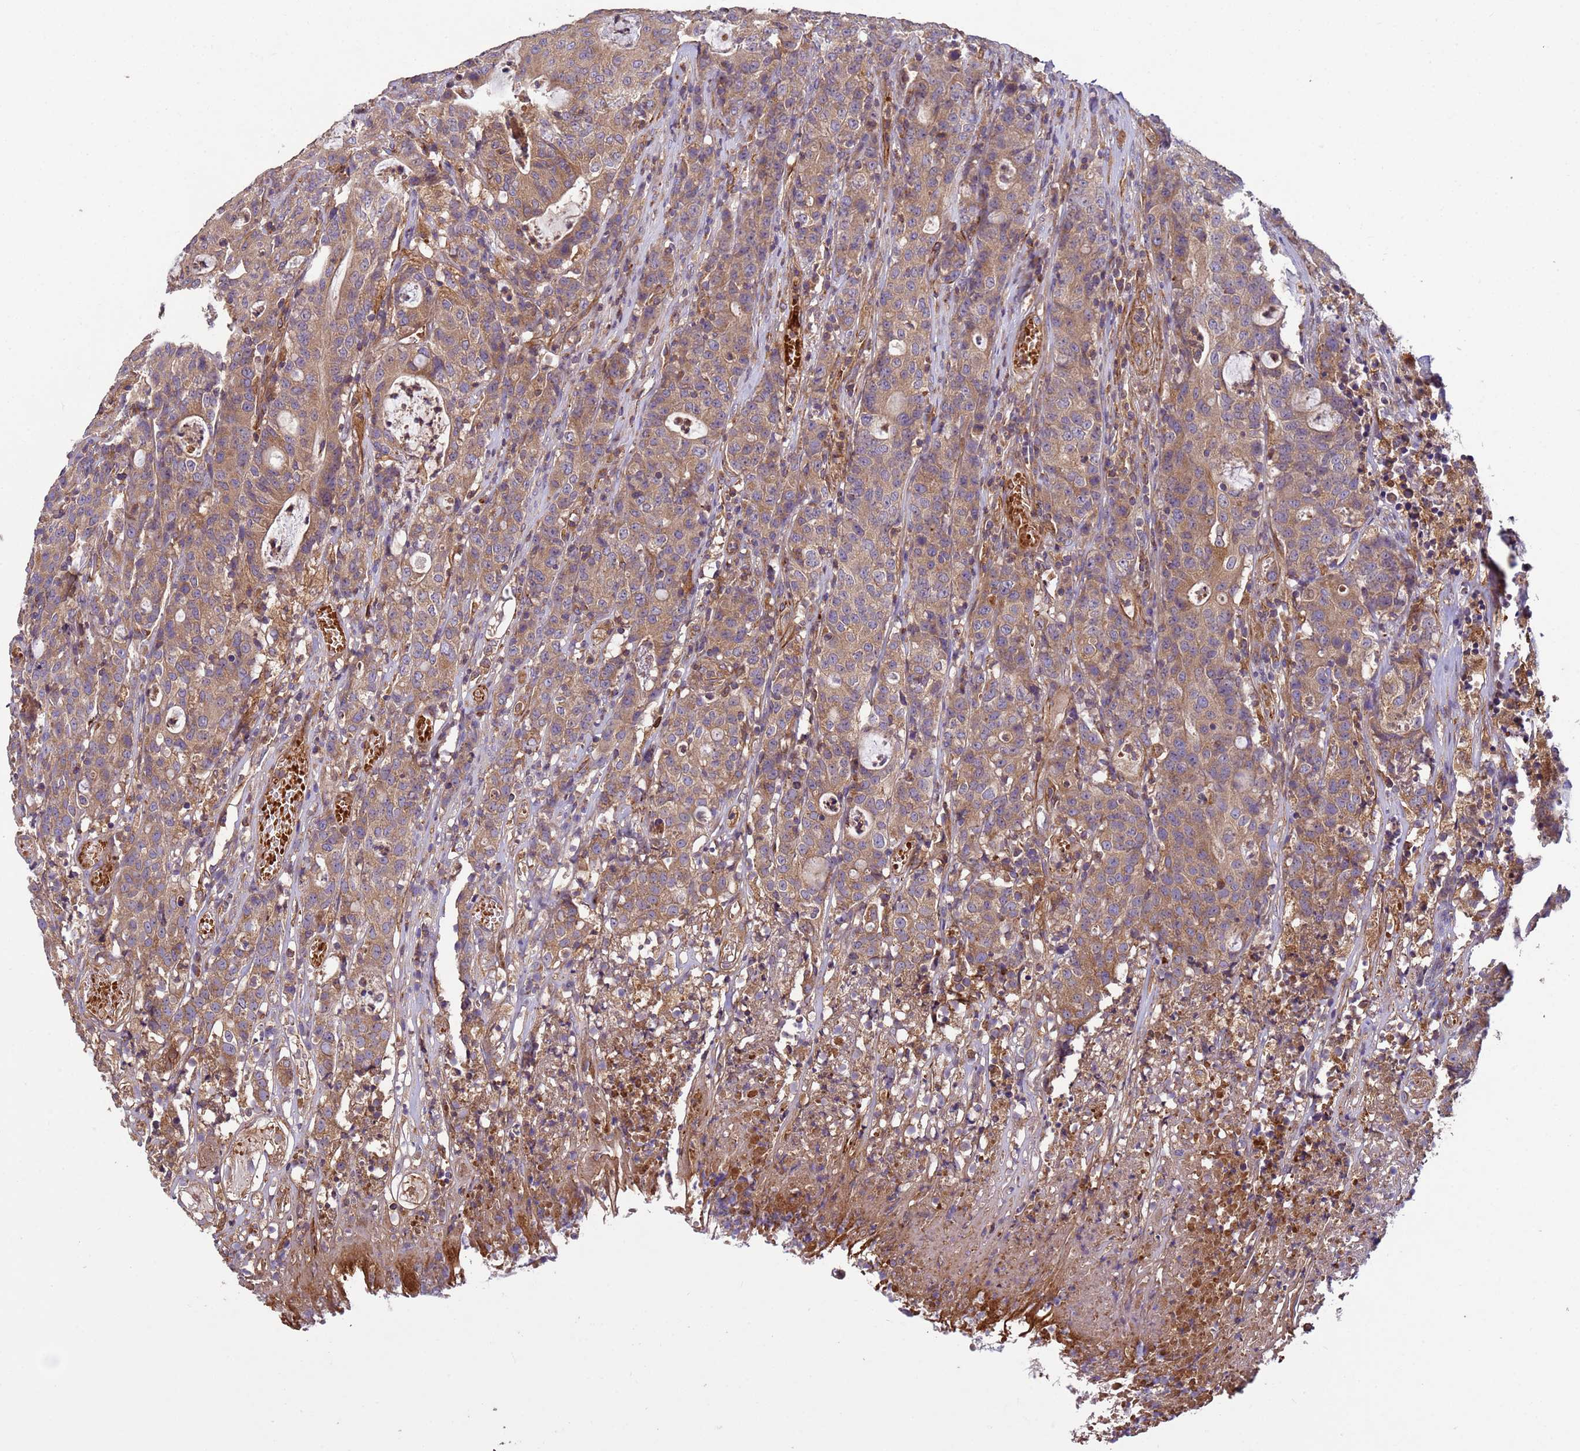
{"staining": {"intensity": "moderate", "quantity": ">75%", "location": "cytoplasmic/membranous"}, "tissue": "colorectal cancer", "cell_type": "Tumor cells", "image_type": "cancer", "snomed": [{"axis": "morphology", "description": "Adenocarcinoma, NOS"}, {"axis": "topography", "description": "Colon"}], "caption": "Immunohistochemical staining of colorectal cancer shows medium levels of moderate cytoplasmic/membranous protein expression in about >75% of tumor cells.", "gene": "RAB10", "patient": {"sex": "male", "age": 83}}